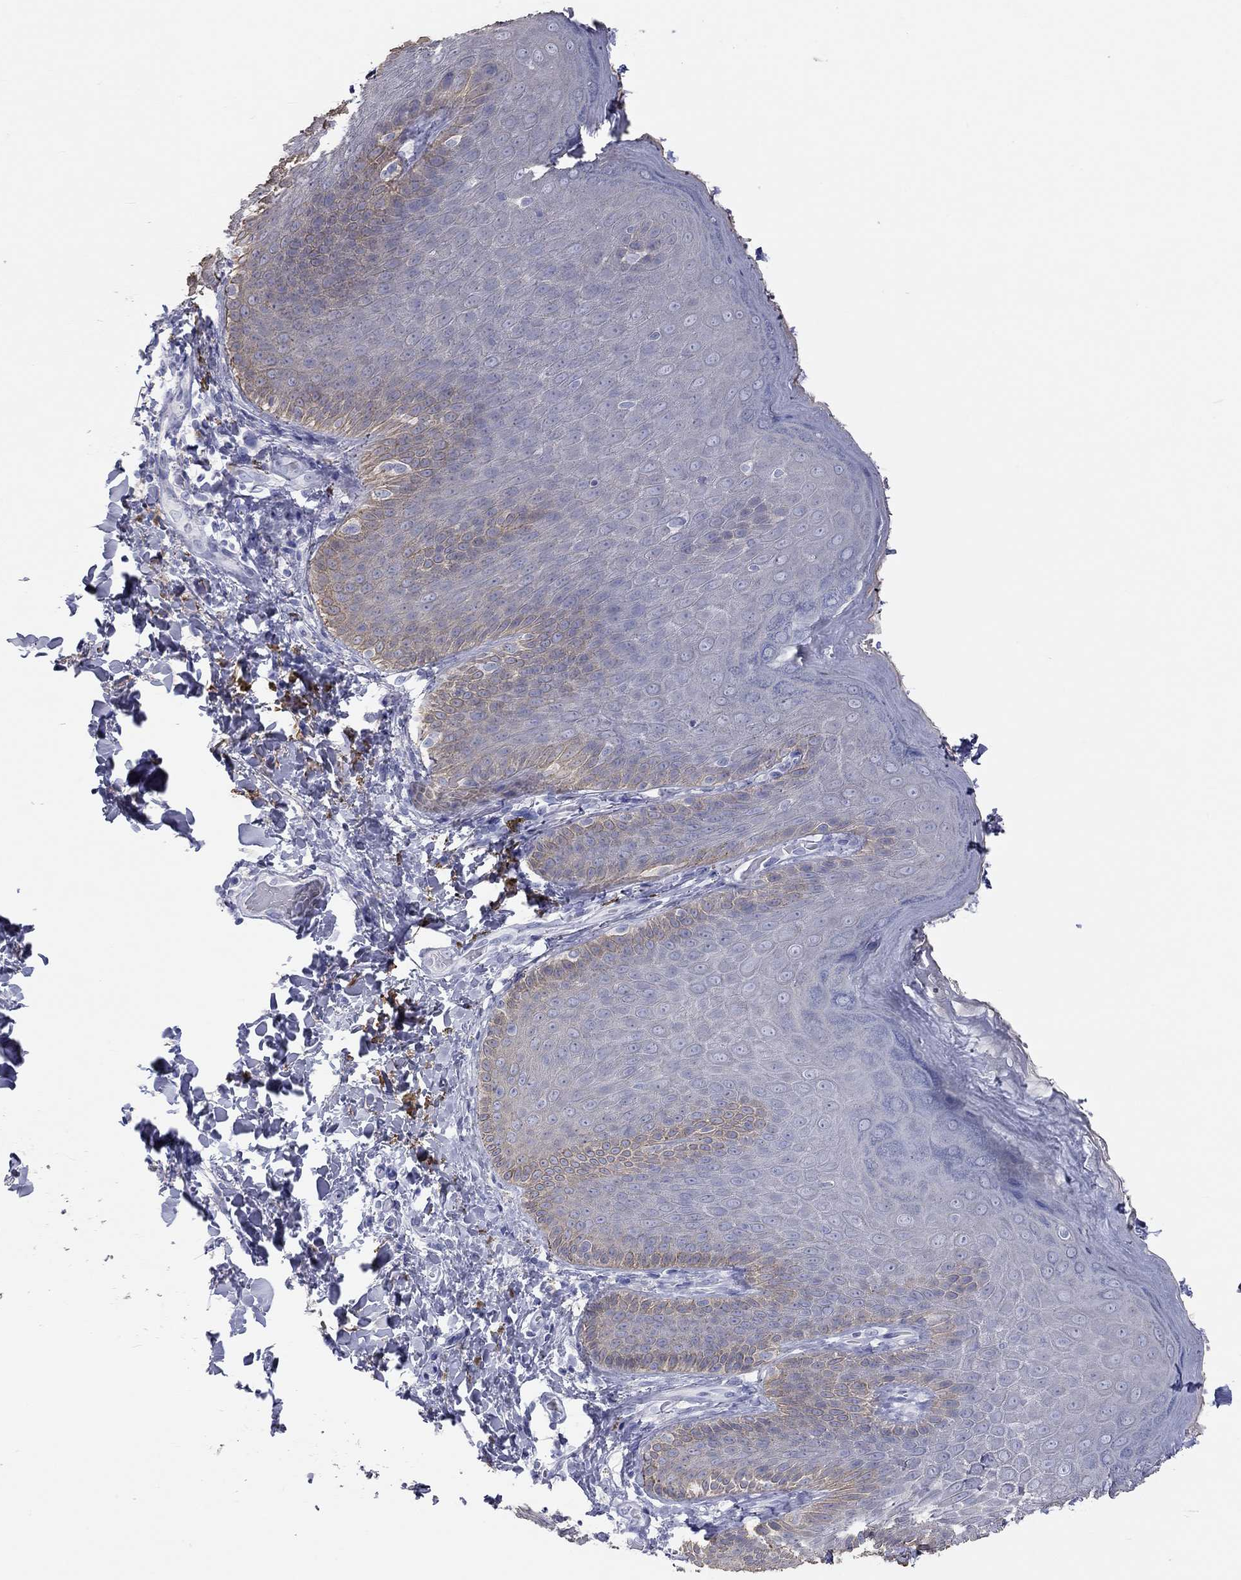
{"staining": {"intensity": "negative", "quantity": "none", "location": "none"}, "tissue": "skin", "cell_type": "Epidermal cells", "image_type": "normal", "snomed": [{"axis": "morphology", "description": "Normal tissue, NOS"}, {"axis": "topography", "description": "Anal"}], "caption": "Immunohistochemical staining of benign skin exhibits no significant positivity in epidermal cells. (IHC, brightfield microscopy, high magnification).", "gene": "AK8", "patient": {"sex": "male", "age": 53}}